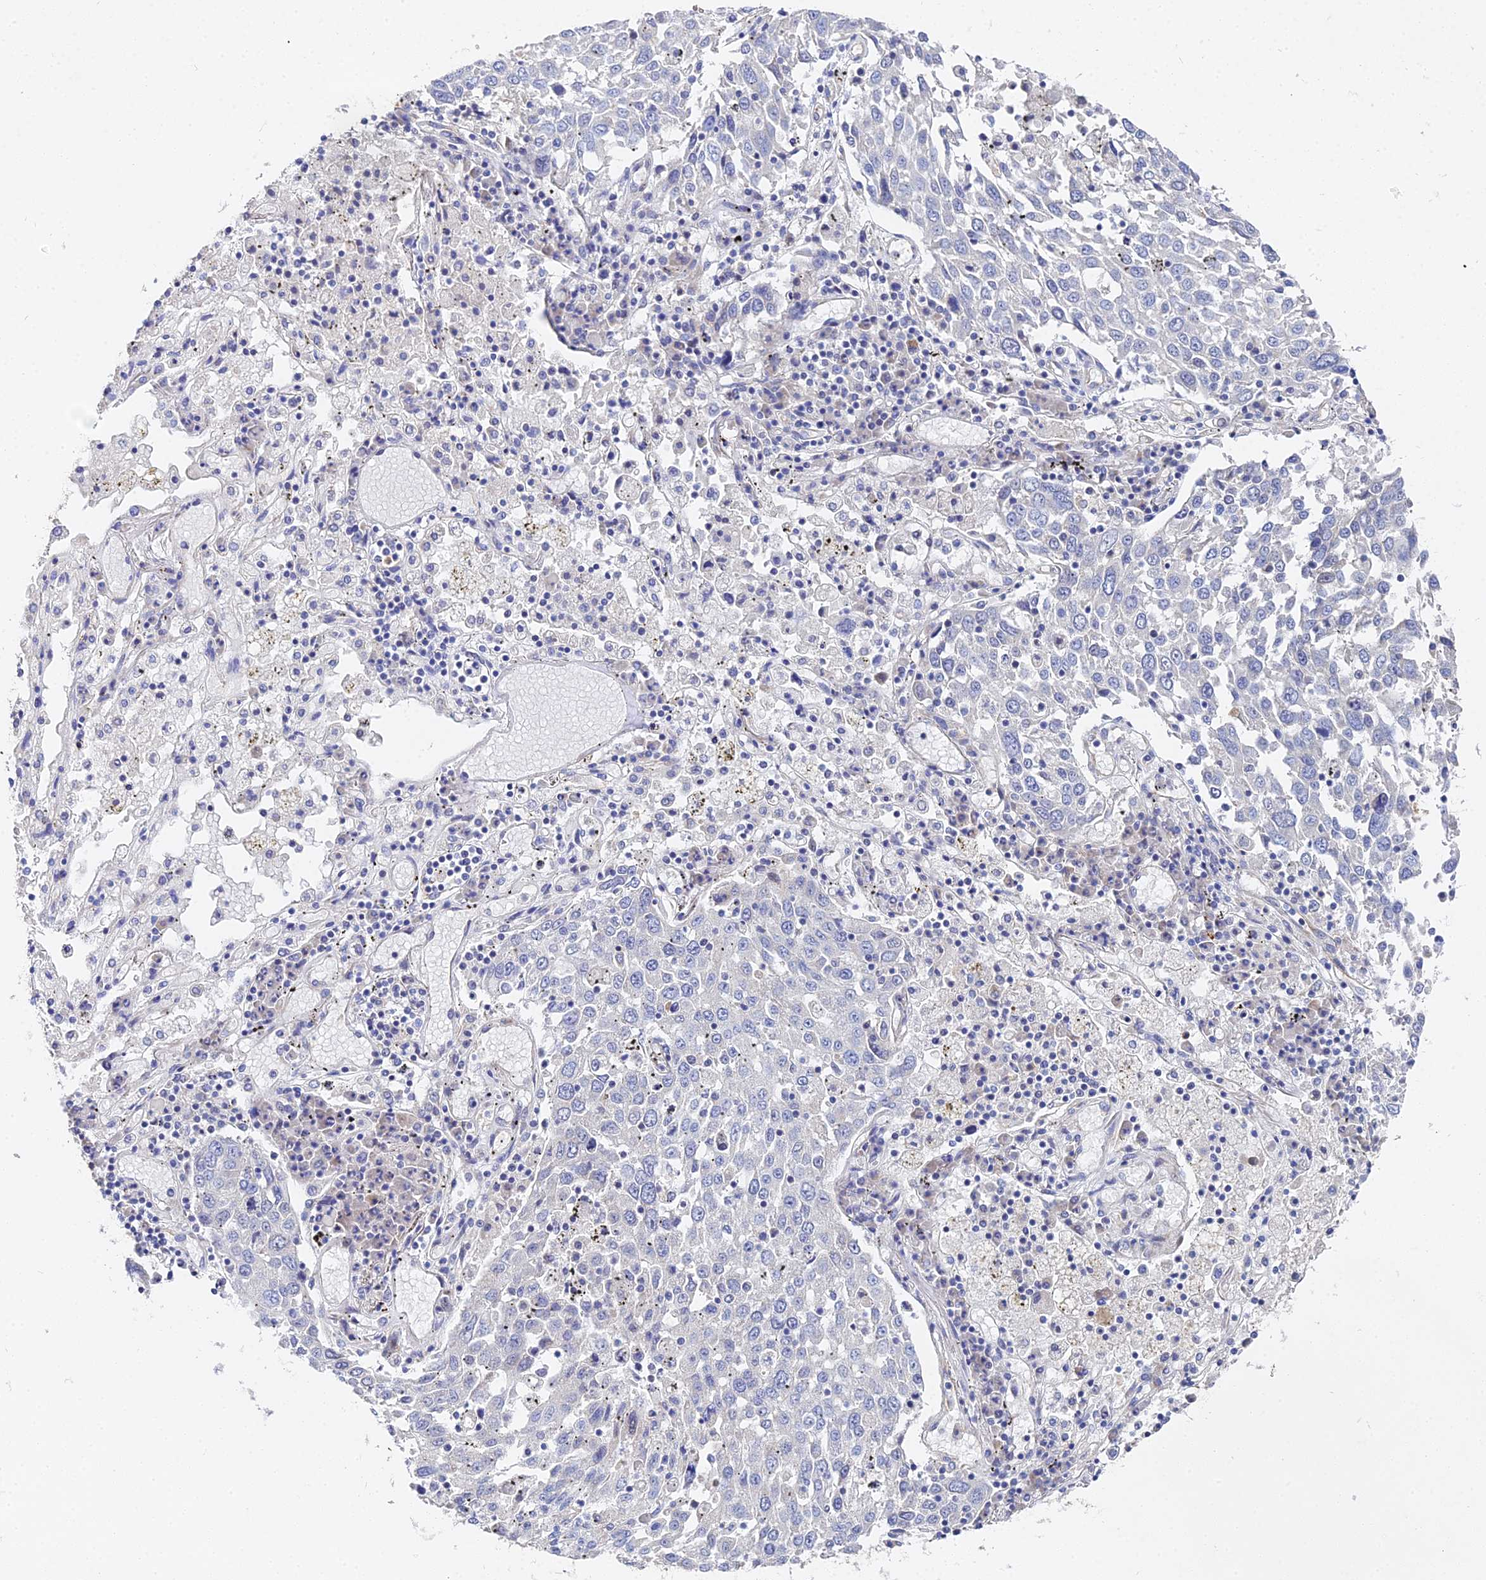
{"staining": {"intensity": "negative", "quantity": "none", "location": "none"}, "tissue": "lung cancer", "cell_type": "Tumor cells", "image_type": "cancer", "snomed": [{"axis": "morphology", "description": "Squamous cell carcinoma, NOS"}, {"axis": "topography", "description": "Lung"}], "caption": "Tumor cells show no significant positivity in lung squamous cell carcinoma. (IHC, brightfield microscopy, high magnification).", "gene": "ENSG00000268674", "patient": {"sex": "male", "age": 65}}